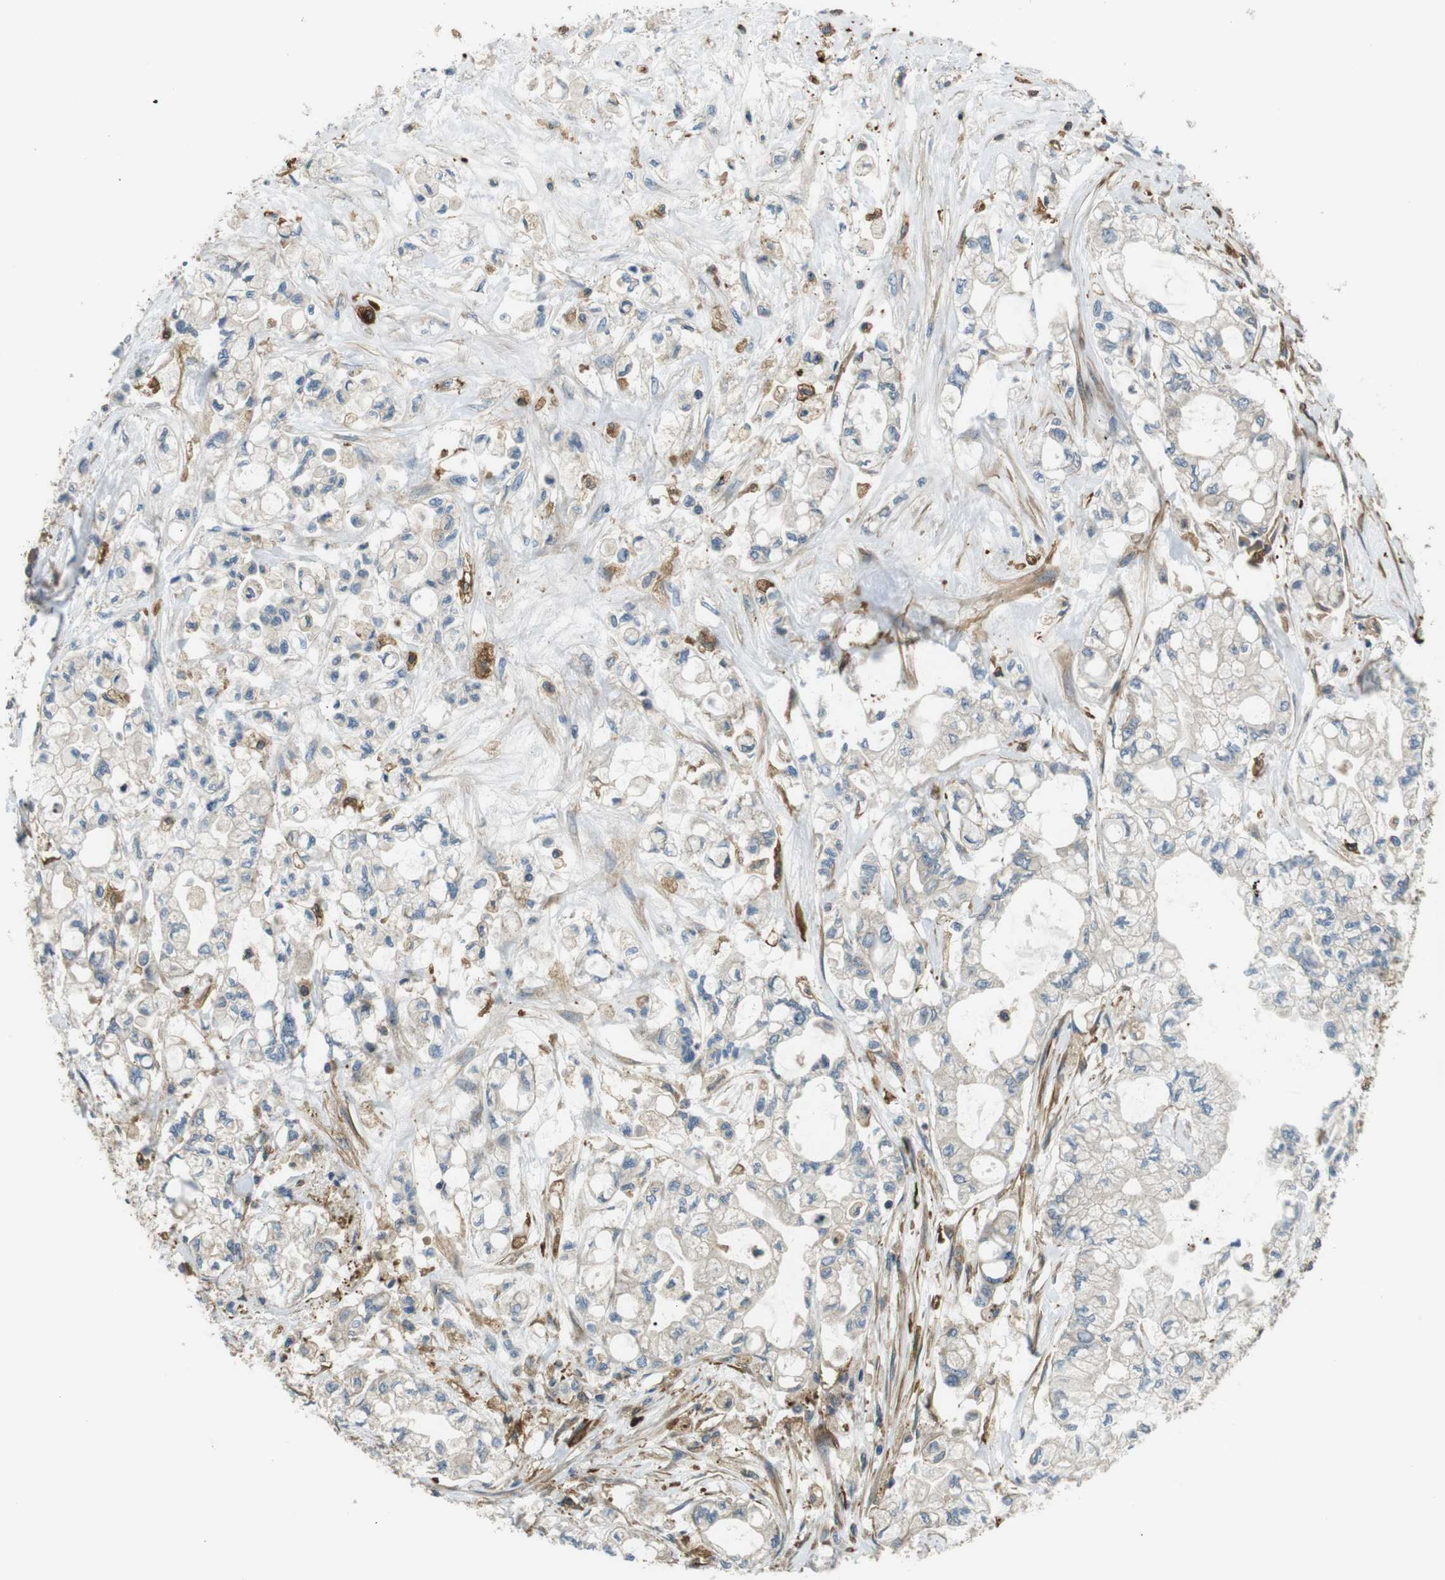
{"staining": {"intensity": "weak", "quantity": "<25%", "location": "cytoplasmic/membranous"}, "tissue": "pancreatic cancer", "cell_type": "Tumor cells", "image_type": "cancer", "snomed": [{"axis": "morphology", "description": "Adenocarcinoma, NOS"}, {"axis": "topography", "description": "Pancreas"}], "caption": "High magnification brightfield microscopy of pancreatic adenocarcinoma stained with DAB (3,3'-diaminobenzidine) (brown) and counterstained with hematoxylin (blue): tumor cells show no significant staining.", "gene": "TSC1", "patient": {"sex": "male", "age": 79}}